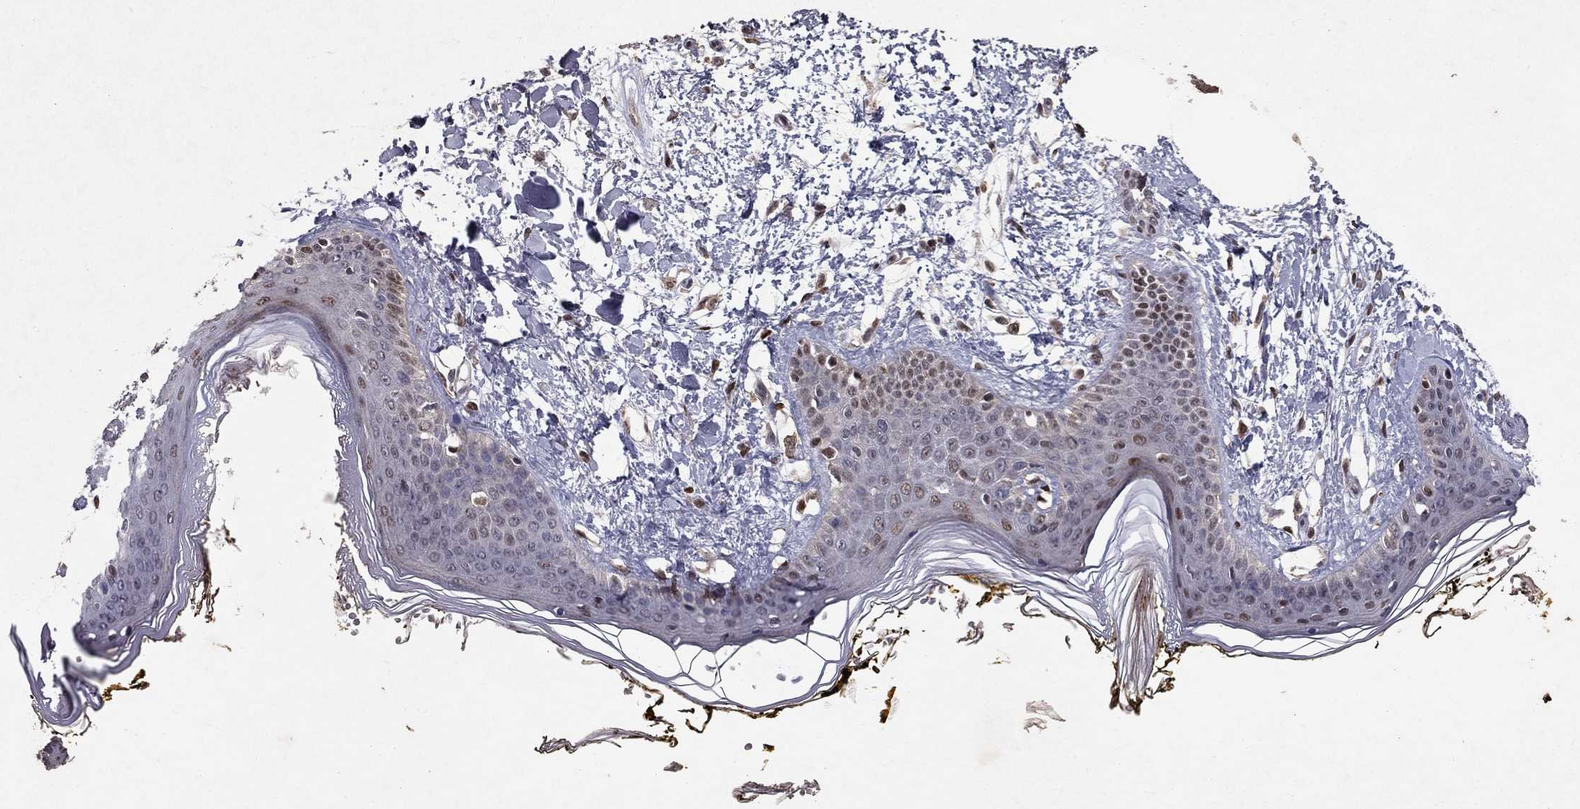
{"staining": {"intensity": "moderate", "quantity": "<25%", "location": "nuclear"}, "tissue": "skin", "cell_type": "Fibroblasts", "image_type": "normal", "snomed": [{"axis": "morphology", "description": "Normal tissue, NOS"}, {"axis": "topography", "description": "Skin"}], "caption": "Immunohistochemistry (IHC) image of unremarkable skin: skin stained using immunohistochemistry reveals low levels of moderate protein expression localized specifically in the nuclear of fibroblasts, appearing as a nuclear brown color.", "gene": "CRTC1", "patient": {"sex": "female", "age": 34}}